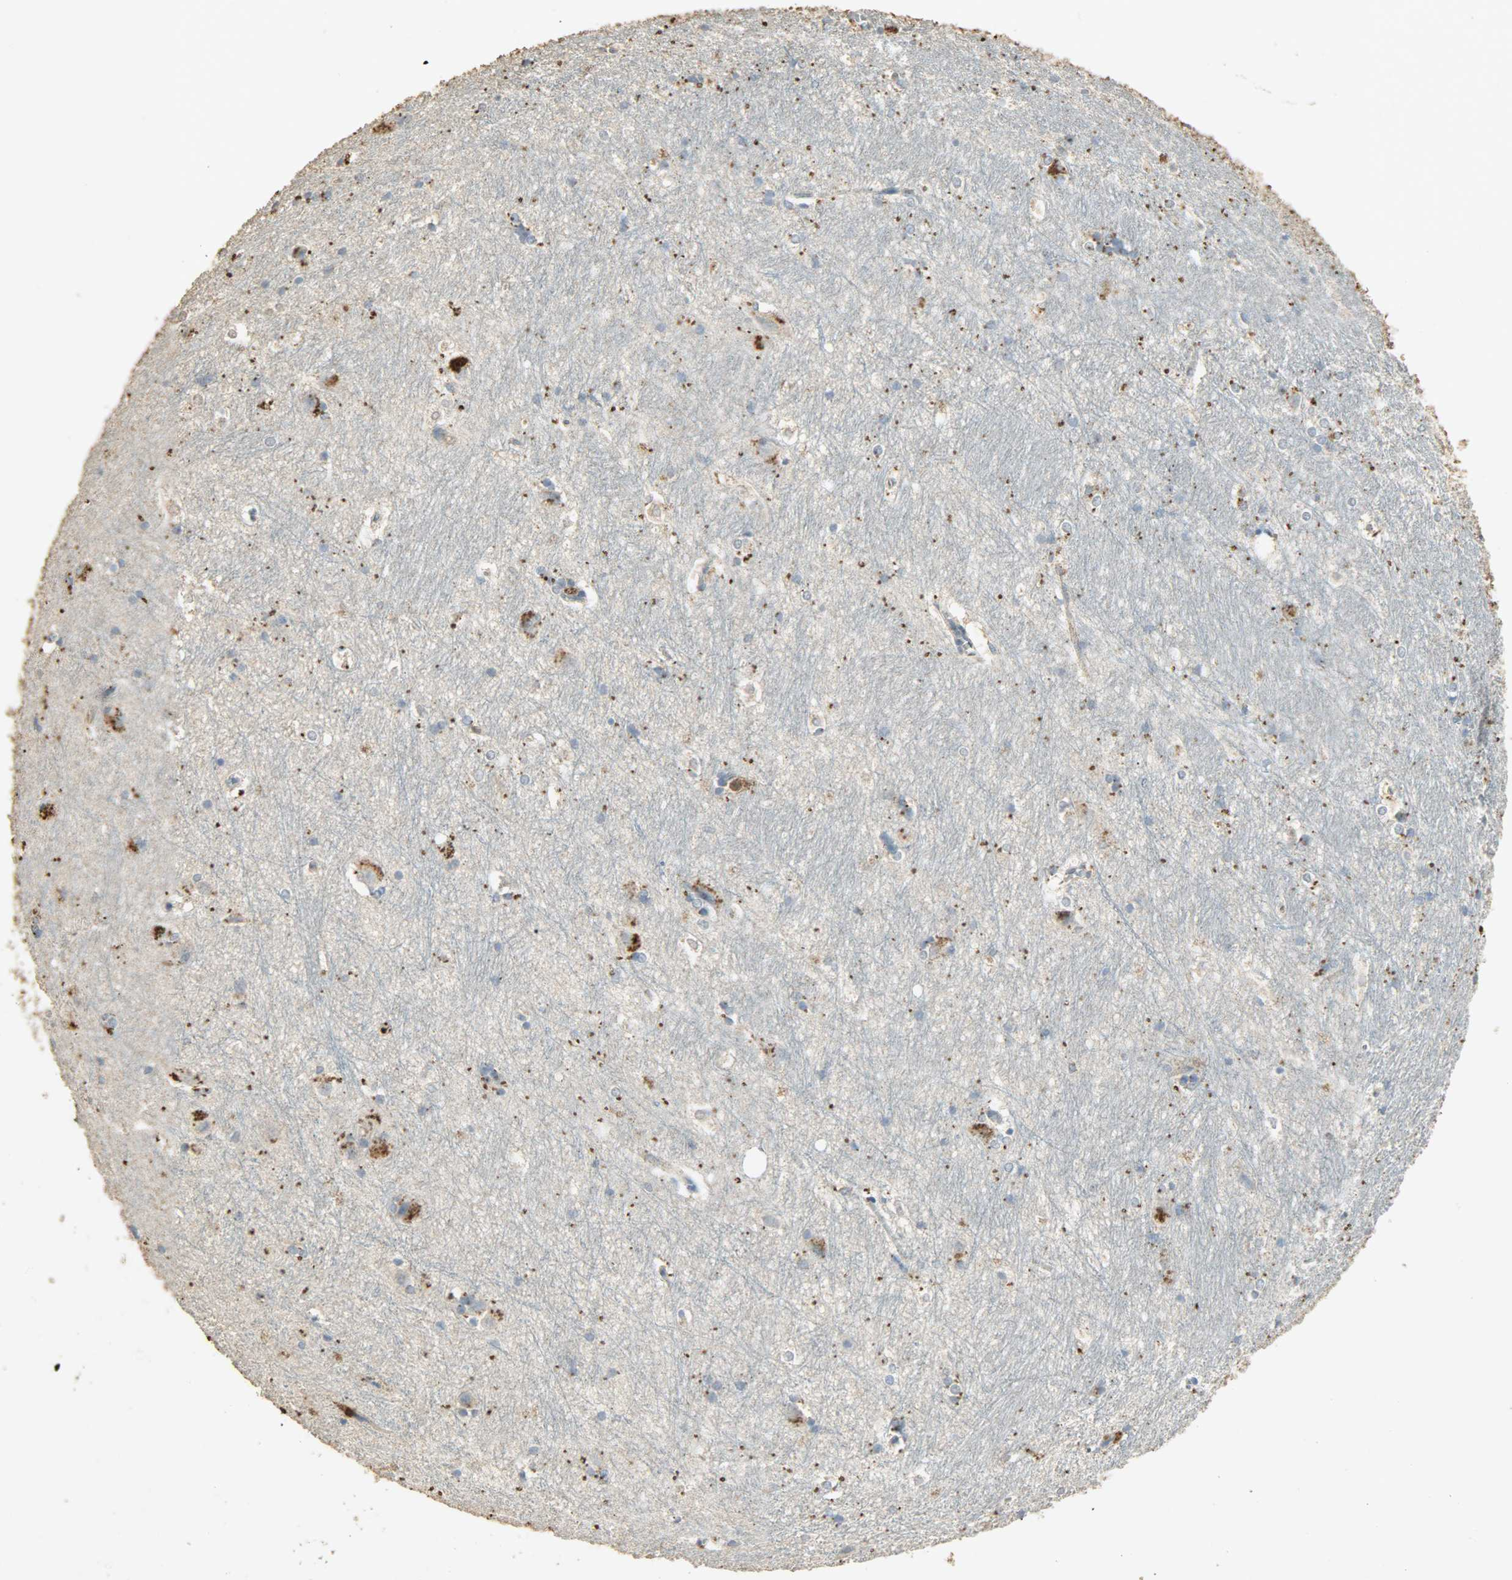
{"staining": {"intensity": "moderate", "quantity": "<25%", "location": "cytoplasmic/membranous"}, "tissue": "hippocampus", "cell_type": "Glial cells", "image_type": "normal", "snomed": [{"axis": "morphology", "description": "Normal tissue, NOS"}, {"axis": "topography", "description": "Hippocampus"}], "caption": "The immunohistochemical stain labels moderate cytoplasmic/membranous staining in glial cells of benign hippocampus. The protein is shown in brown color, while the nuclei are stained blue.", "gene": "ASB9", "patient": {"sex": "female", "age": 19}}